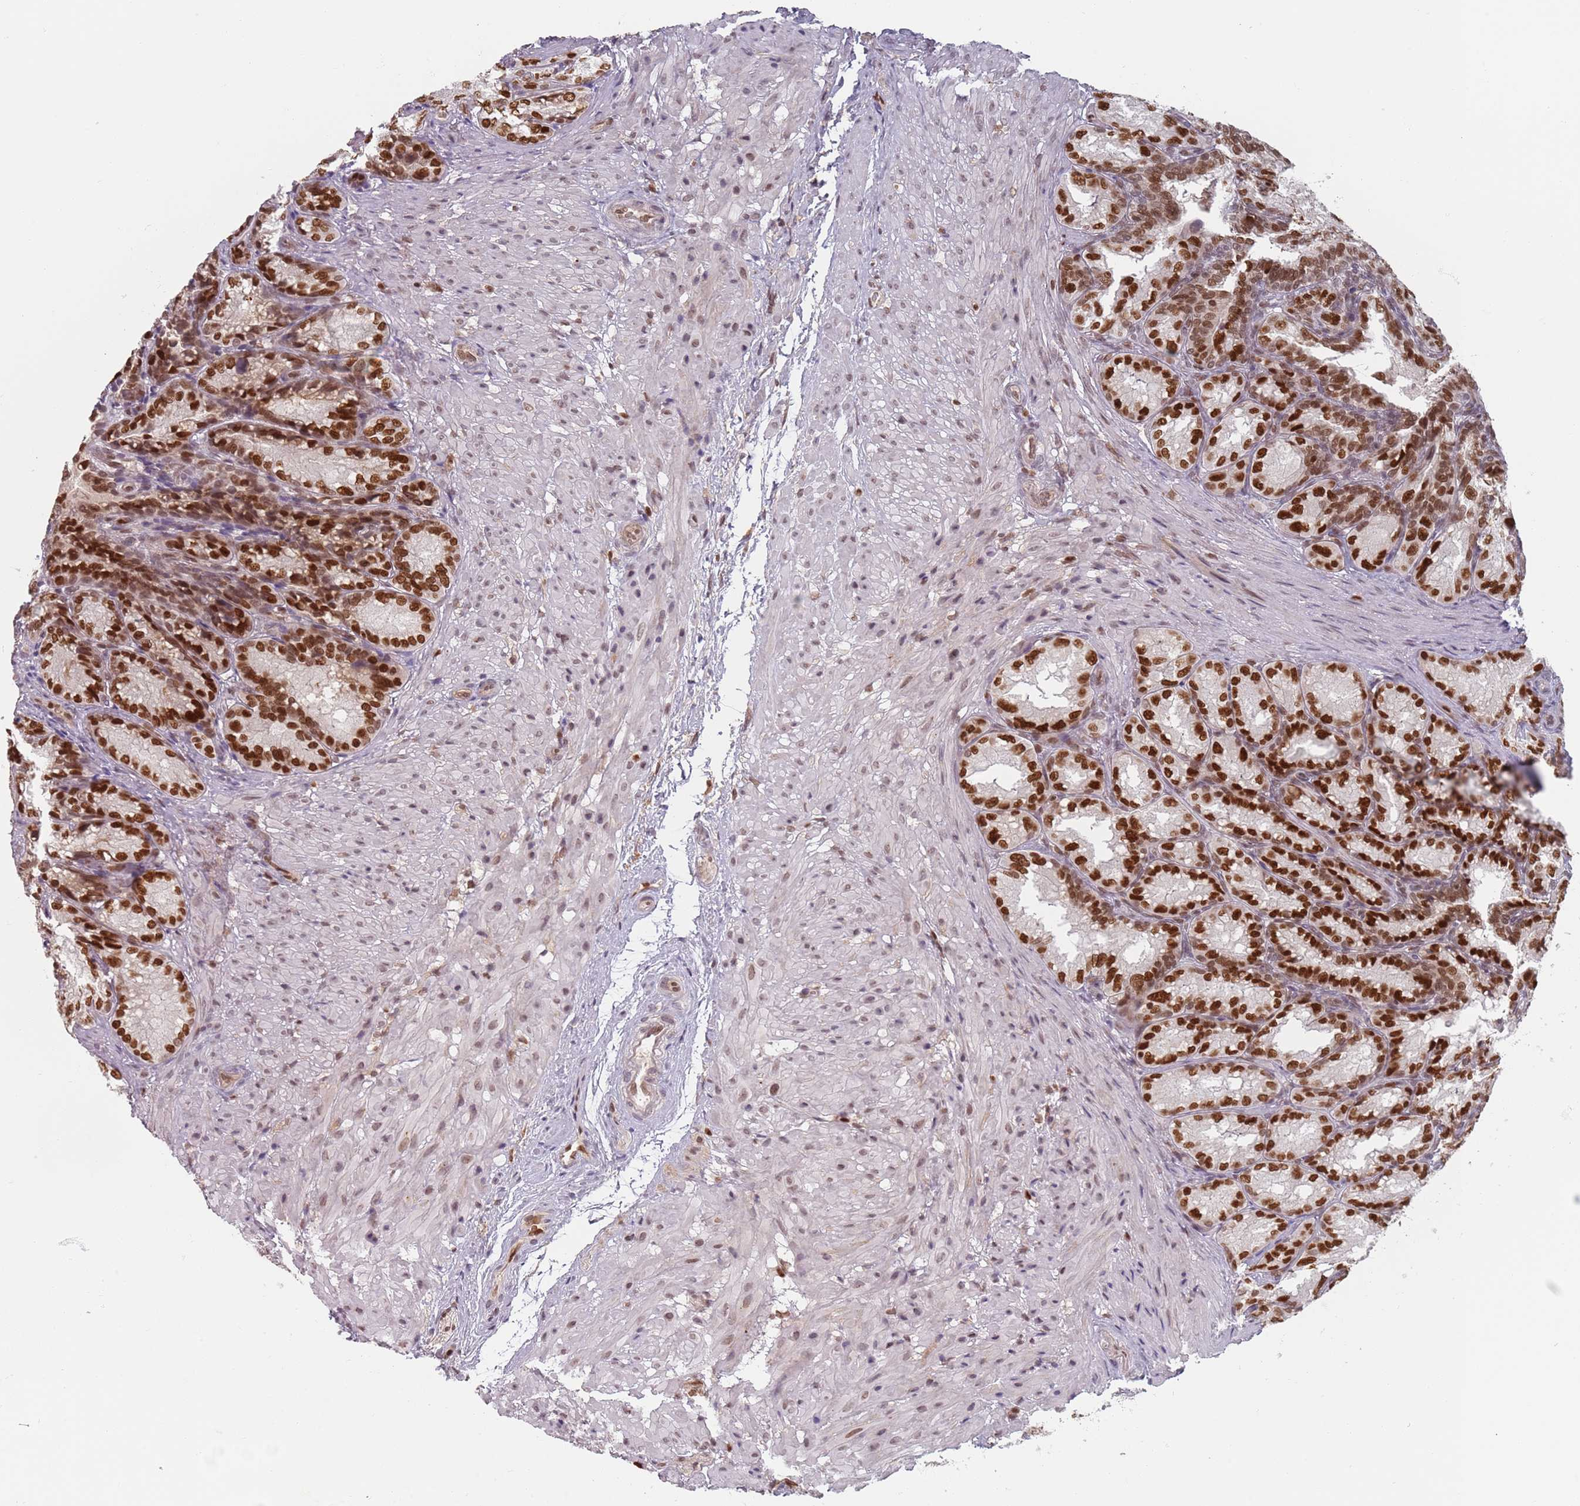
{"staining": {"intensity": "strong", "quantity": ">75%", "location": "nuclear"}, "tissue": "seminal vesicle", "cell_type": "Glandular cells", "image_type": "normal", "snomed": [{"axis": "morphology", "description": "Normal tissue, NOS"}, {"axis": "topography", "description": "Seminal veicle"}], "caption": "The image demonstrates a brown stain indicating the presence of a protein in the nuclear of glandular cells in seminal vesicle. (IHC, brightfield microscopy, high magnification).", "gene": "NUP50", "patient": {"sex": "male", "age": 58}}